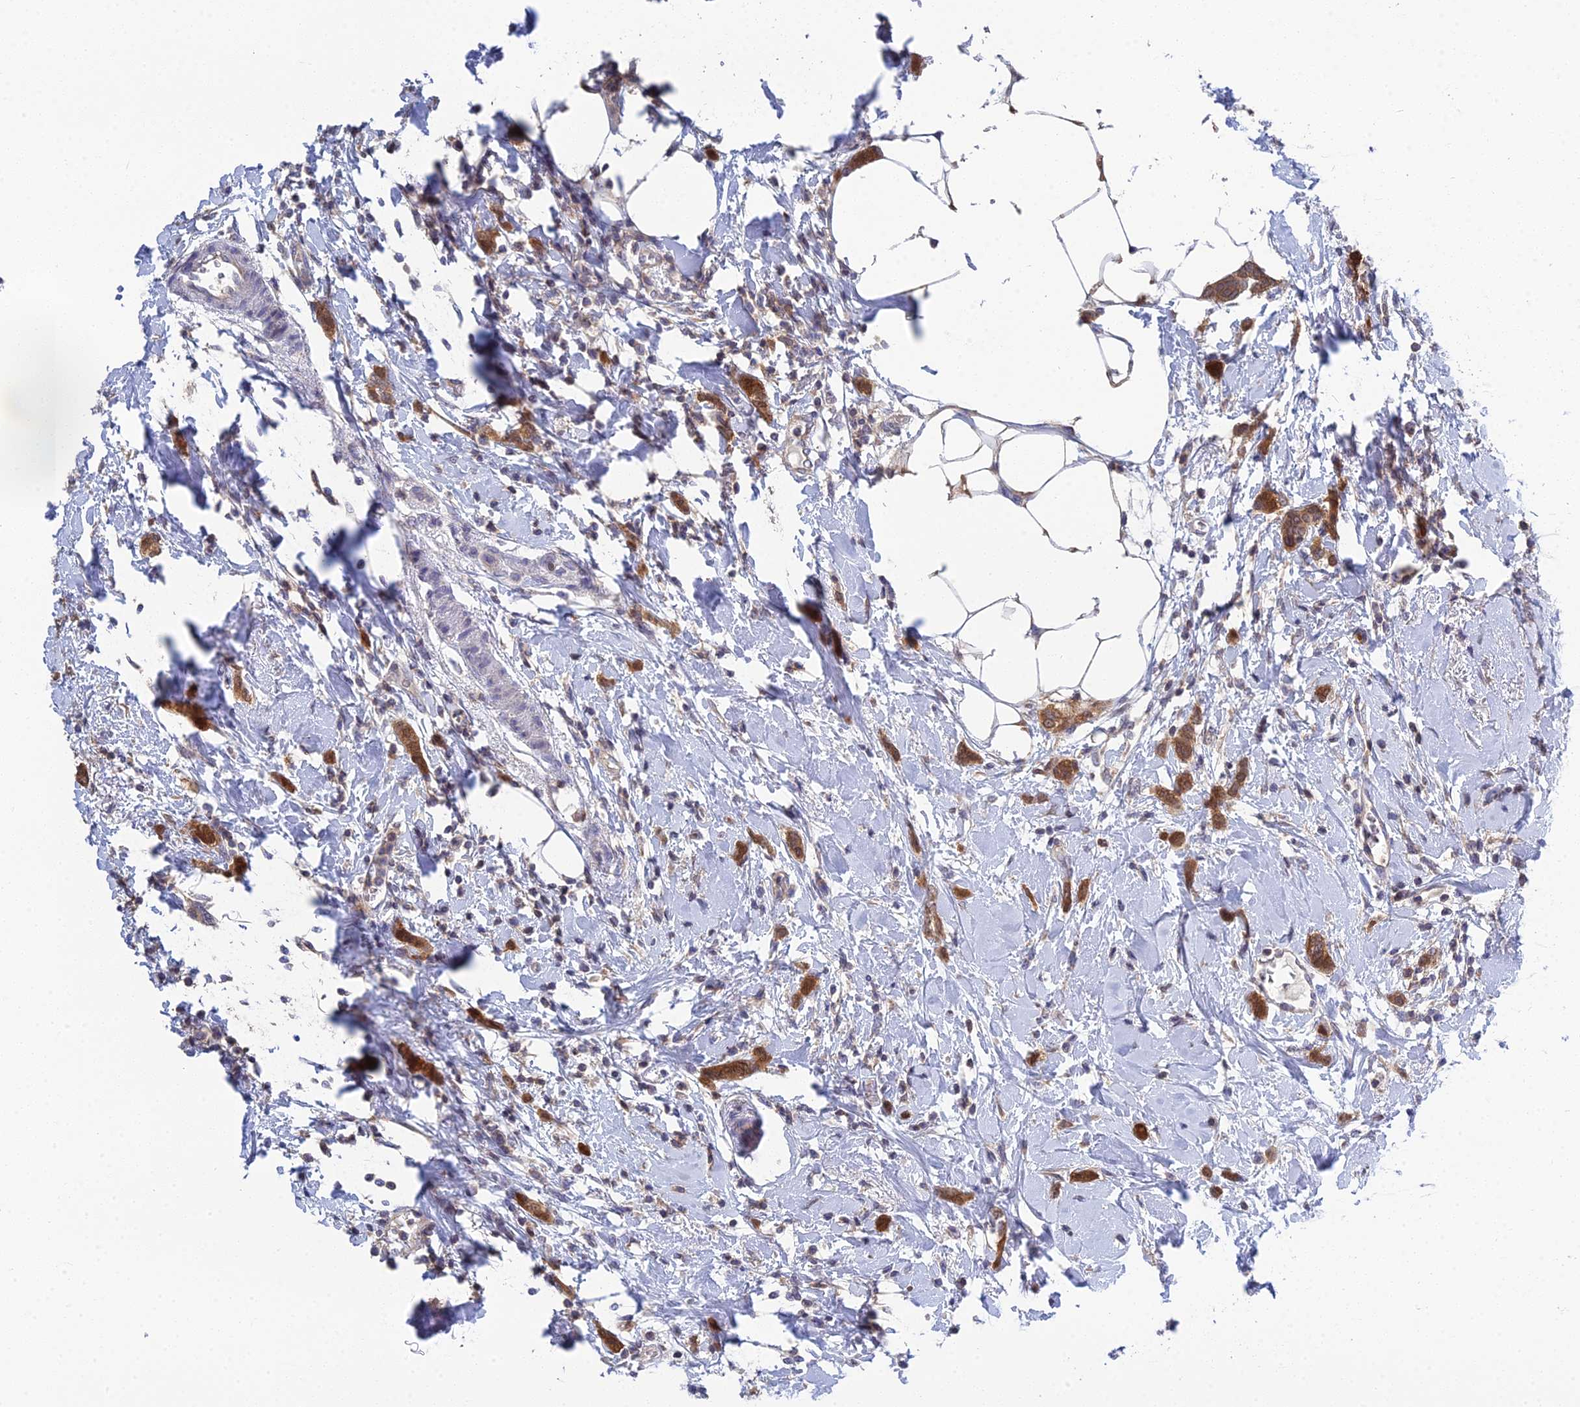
{"staining": {"intensity": "strong", "quantity": ">75%", "location": "cytoplasmic/membranous,nuclear"}, "tissue": "breast cancer", "cell_type": "Tumor cells", "image_type": "cancer", "snomed": [{"axis": "morphology", "description": "Duct carcinoma"}, {"axis": "topography", "description": "Breast"}], "caption": "Breast cancer stained for a protein (brown) displays strong cytoplasmic/membranous and nuclear positive expression in approximately >75% of tumor cells.", "gene": "ELOA2", "patient": {"sex": "female", "age": 72}}